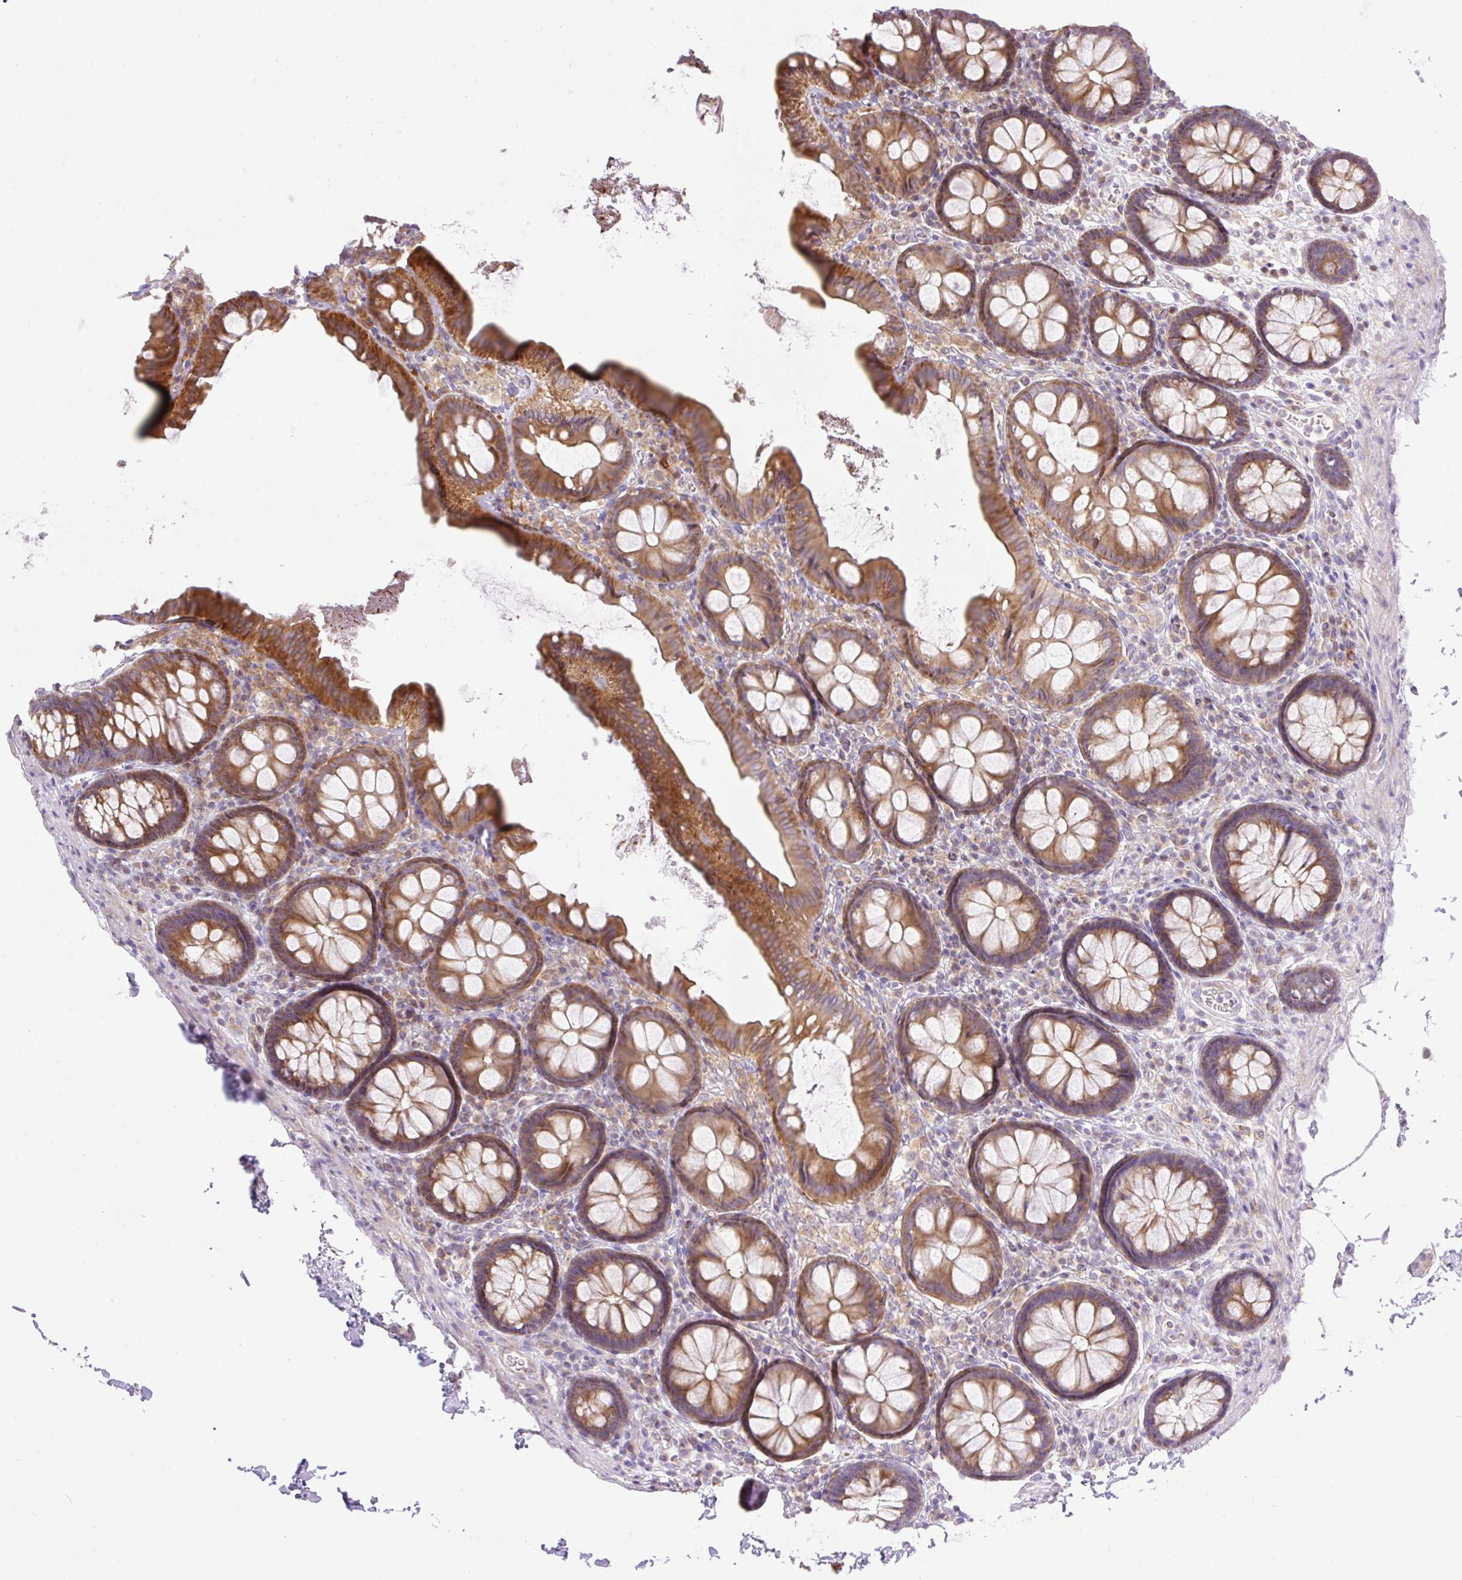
{"staining": {"intensity": "weak", "quantity": ">75%", "location": "cytoplasmic/membranous"}, "tissue": "colon", "cell_type": "Endothelial cells", "image_type": "normal", "snomed": [{"axis": "morphology", "description": "Normal tissue, NOS"}, {"axis": "topography", "description": "Colon"}, {"axis": "topography", "description": "Peripheral nerve tissue"}], "caption": "The immunohistochemical stain highlights weak cytoplasmic/membranous staining in endothelial cells of normal colon.", "gene": "VPS25", "patient": {"sex": "male", "age": 84}}